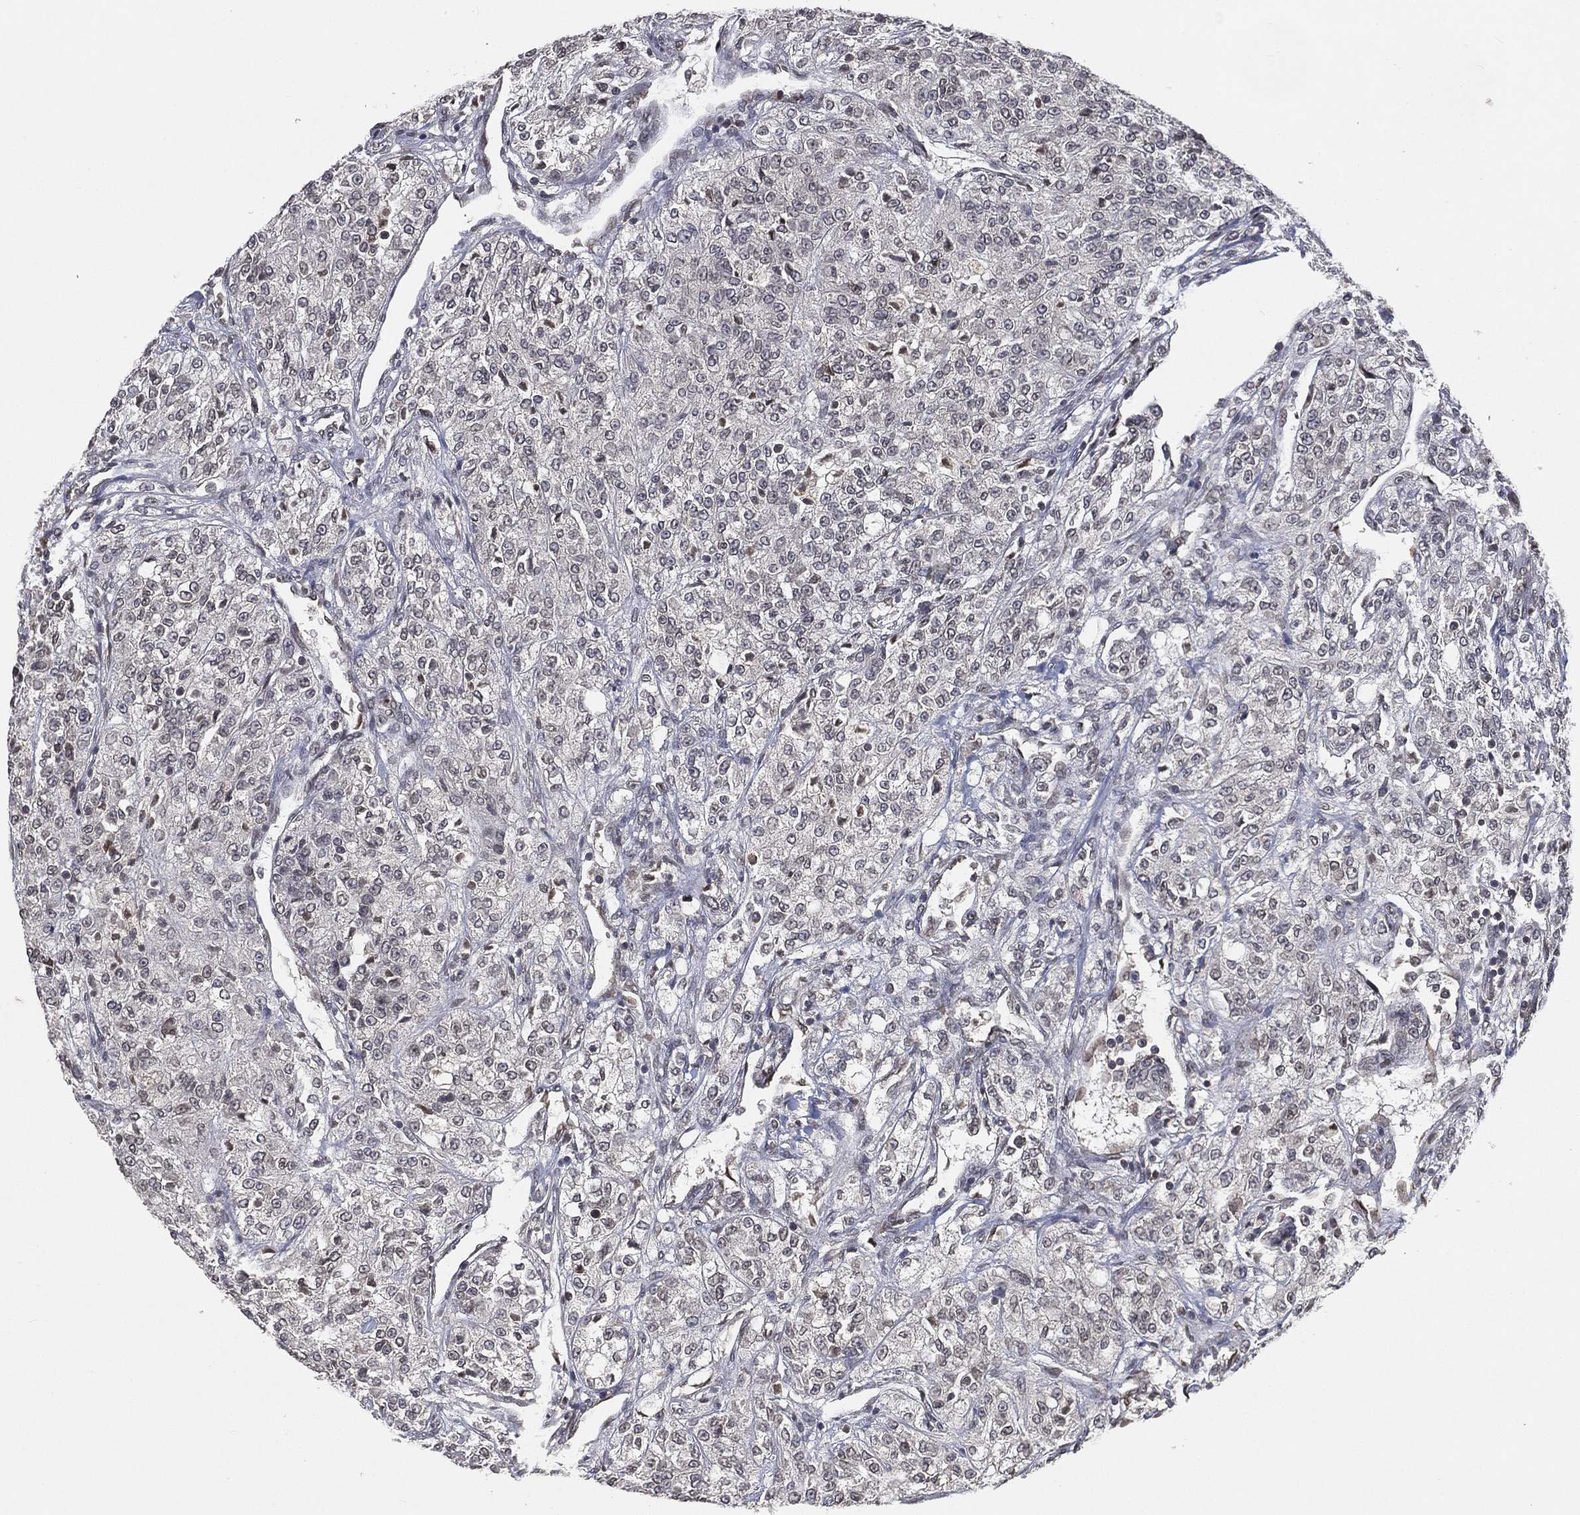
{"staining": {"intensity": "negative", "quantity": "none", "location": "none"}, "tissue": "renal cancer", "cell_type": "Tumor cells", "image_type": "cancer", "snomed": [{"axis": "morphology", "description": "Adenocarcinoma, NOS"}, {"axis": "topography", "description": "Kidney"}], "caption": "This is an immunohistochemistry (IHC) photomicrograph of human renal cancer. There is no positivity in tumor cells.", "gene": "UBA5", "patient": {"sex": "female", "age": 63}}